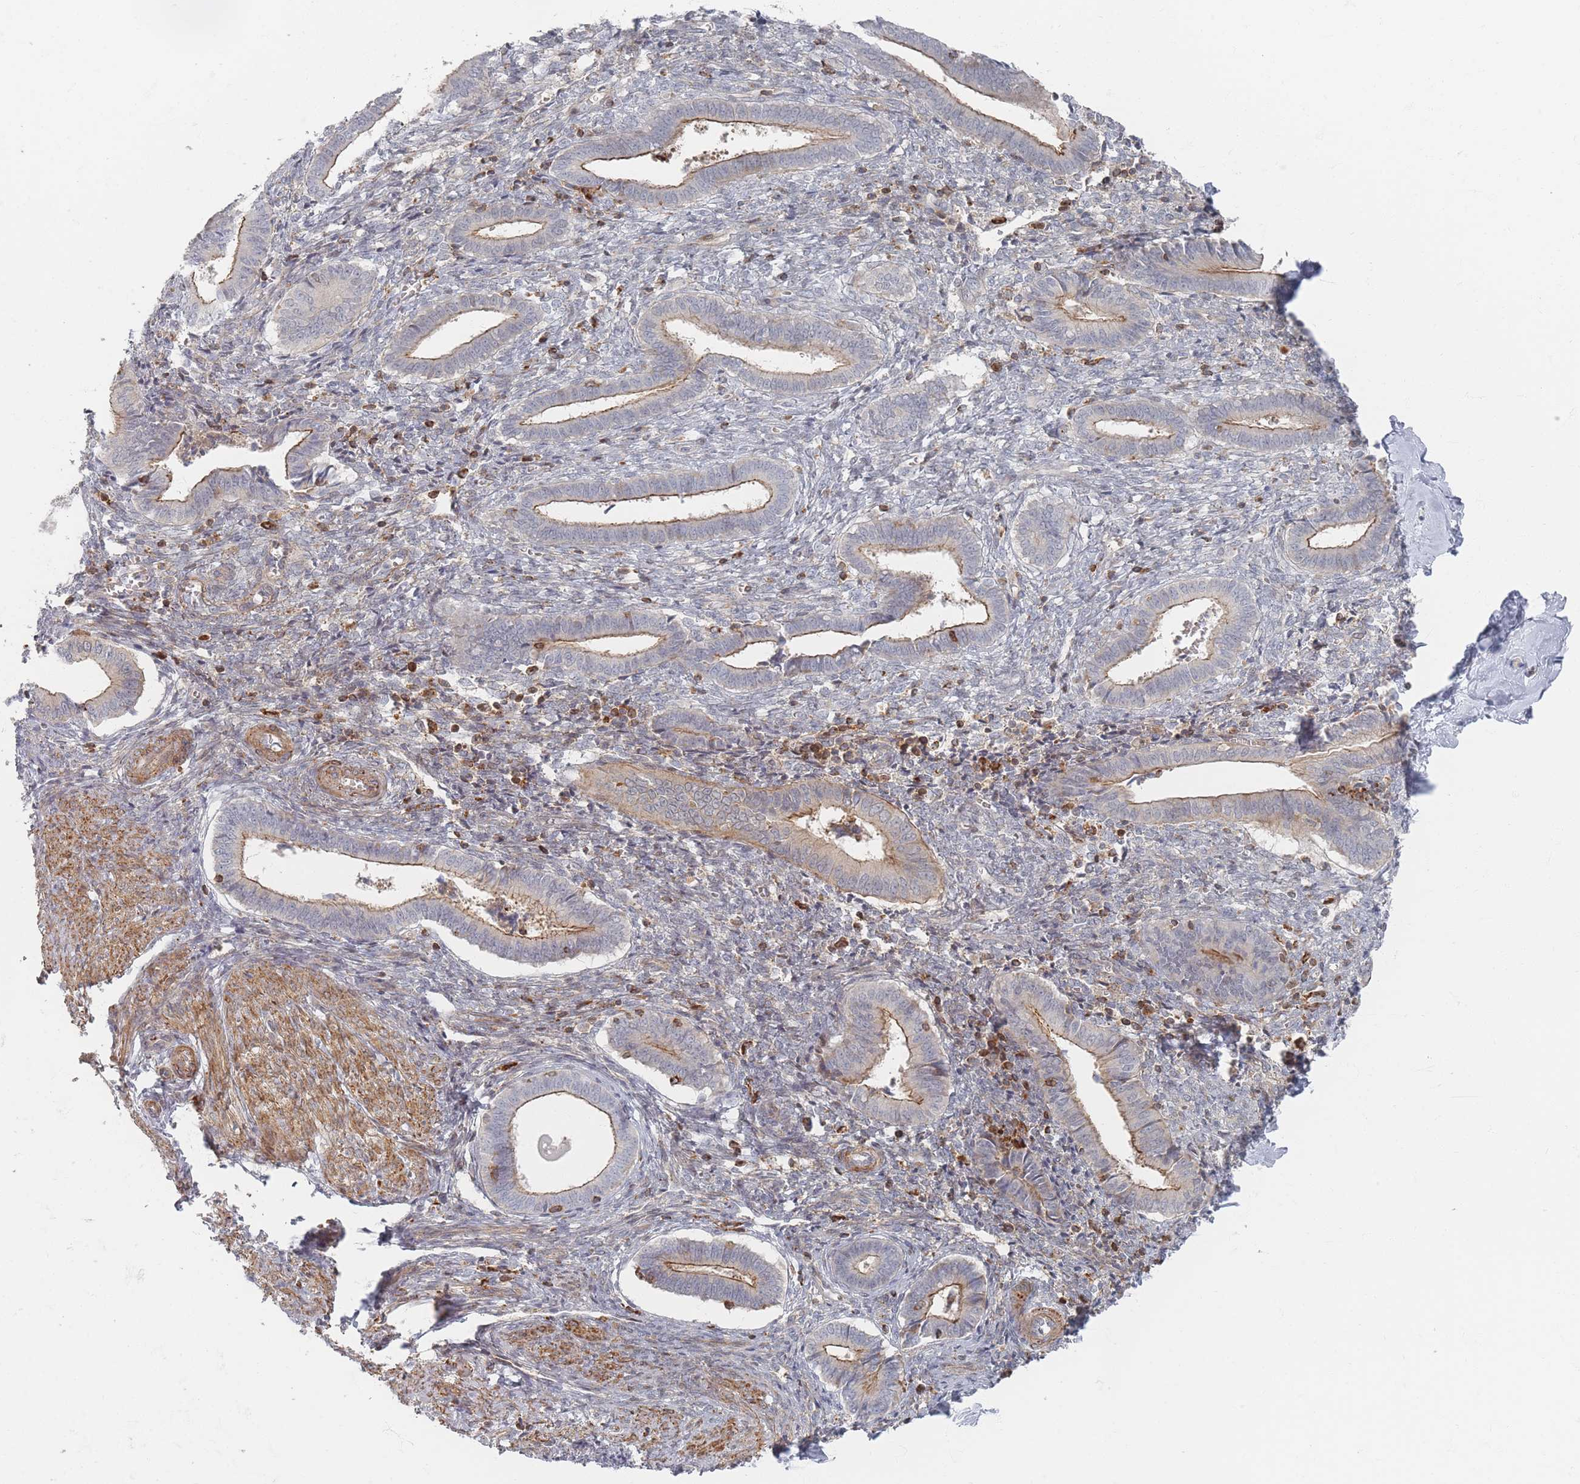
{"staining": {"intensity": "weak", "quantity": "<25%", "location": "cytoplasmic/membranous"}, "tissue": "endometrium", "cell_type": "Cells in endometrial stroma", "image_type": "normal", "snomed": [{"axis": "morphology", "description": "Normal tissue, NOS"}, {"axis": "topography", "description": "Other"}, {"axis": "topography", "description": "Endometrium"}], "caption": "Protein analysis of unremarkable endometrium demonstrates no significant expression in cells in endometrial stroma. (IHC, brightfield microscopy, high magnification).", "gene": "ZKSCAN7", "patient": {"sex": "female", "age": 44}}